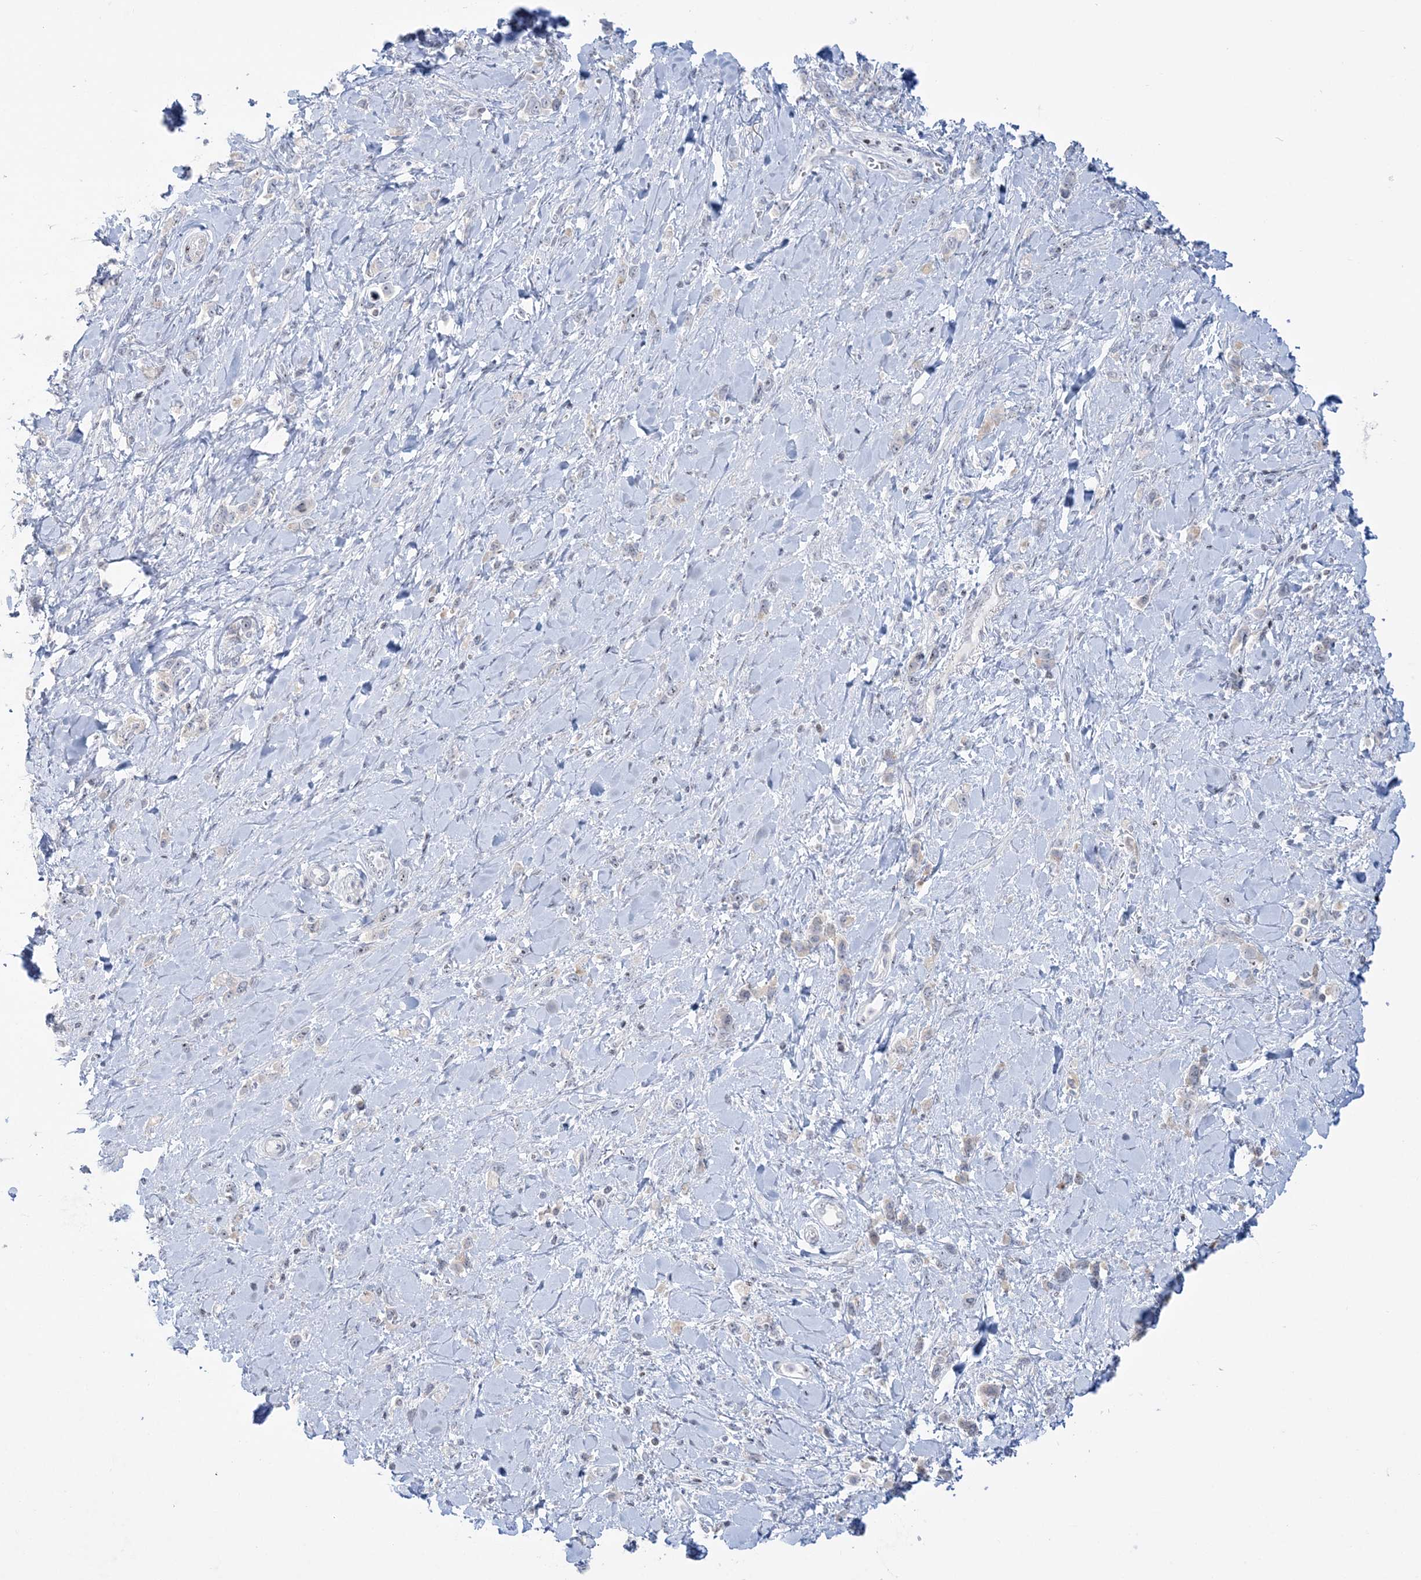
{"staining": {"intensity": "negative", "quantity": "none", "location": "none"}, "tissue": "stomach cancer", "cell_type": "Tumor cells", "image_type": "cancer", "snomed": [{"axis": "morphology", "description": "Normal tissue, NOS"}, {"axis": "morphology", "description": "Adenocarcinoma, NOS"}, {"axis": "topography", "description": "Stomach, upper"}, {"axis": "topography", "description": "Stomach"}], "caption": "The IHC micrograph has no significant positivity in tumor cells of stomach adenocarcinoma tissue.", "gene": "SH3BP4", "patient": {"sex": "female", "age": 65}}